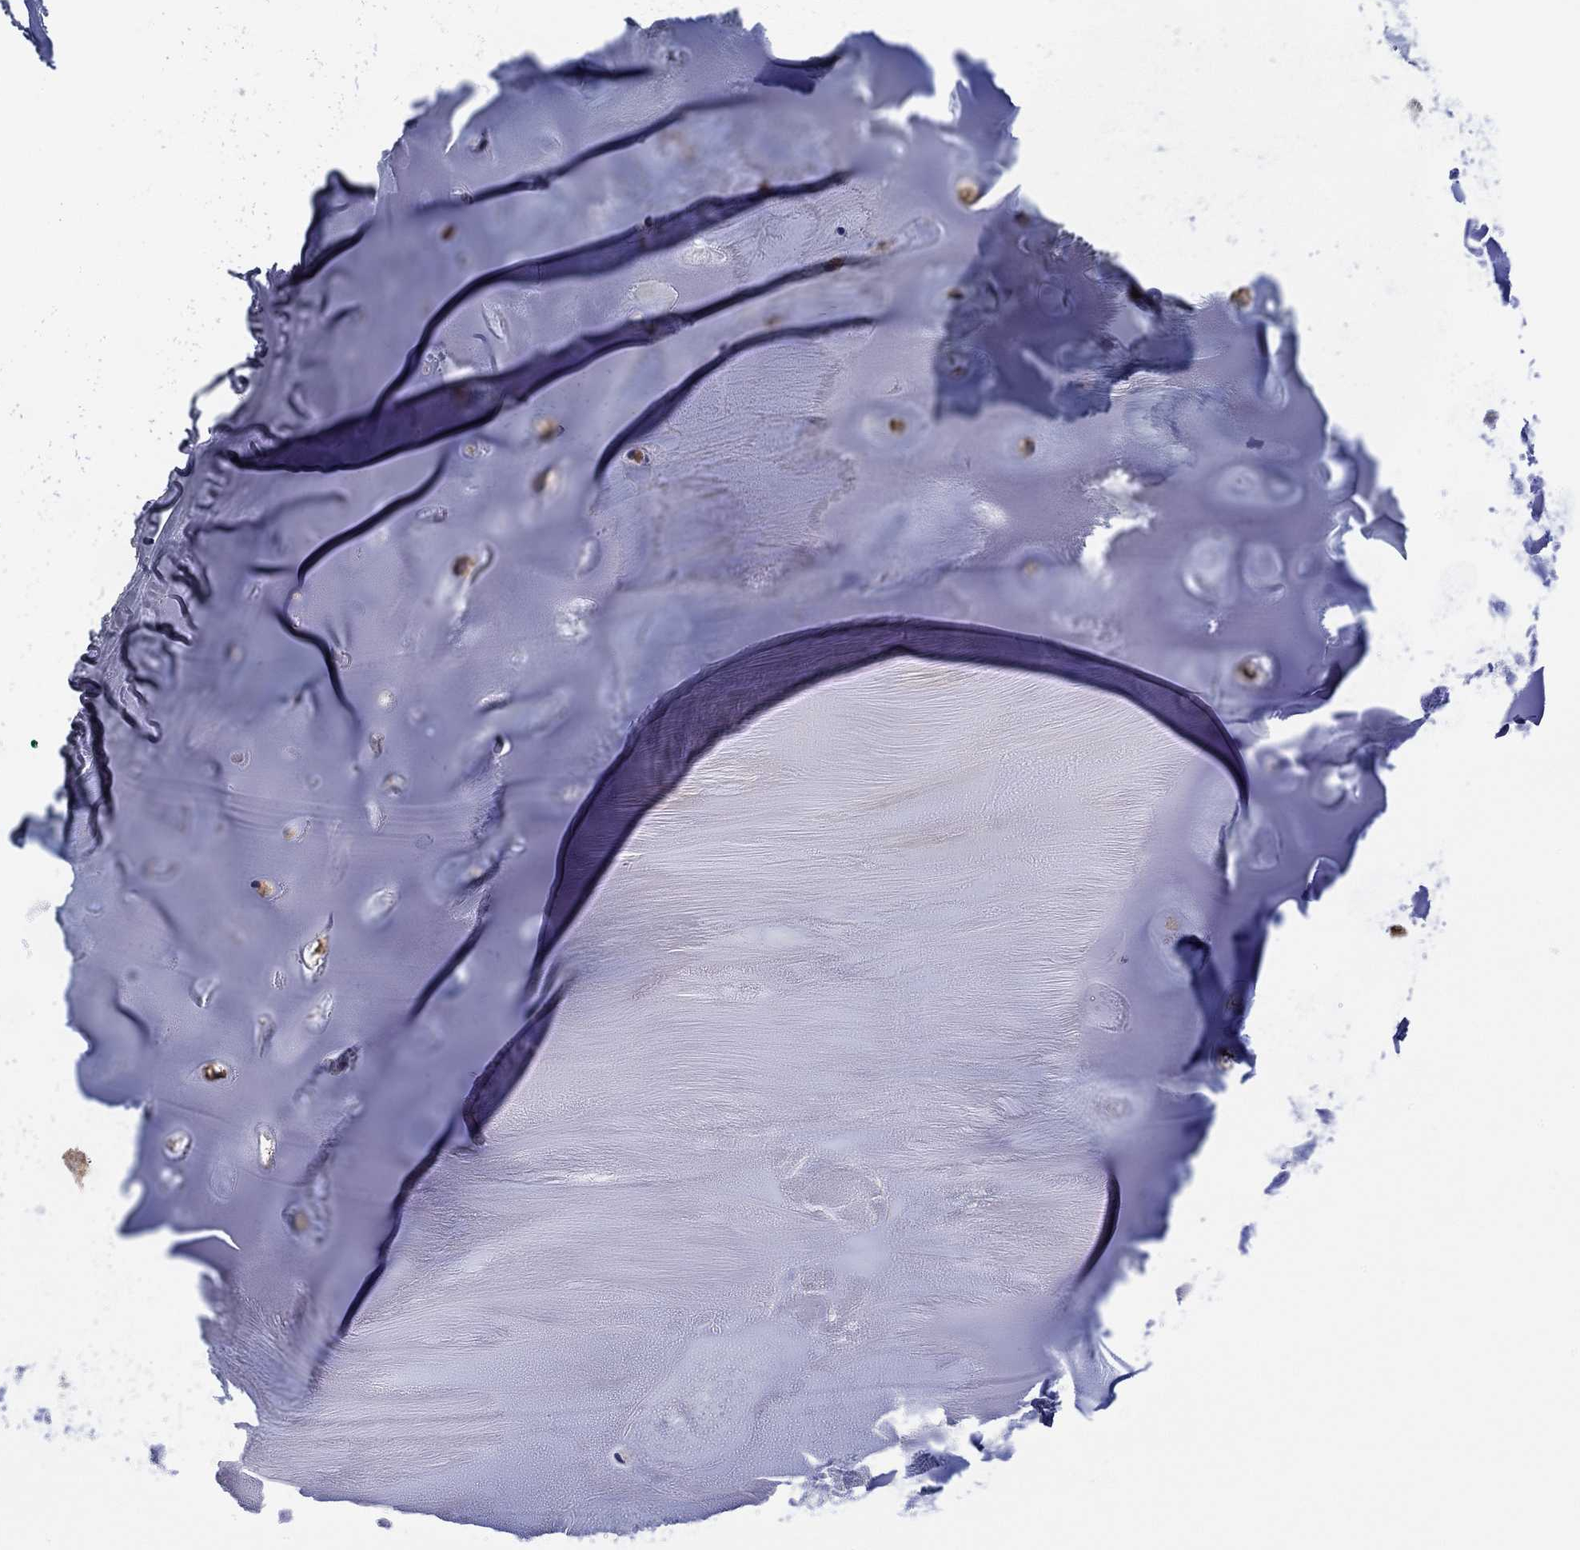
{"staining": {"intensity": "moderate", "quantity": "25%-75%", "location": "cytoplasmic/membranous"}, "tissue": "soft tissue", "cell_type": "Chondrocytes", "image_type": "normal", "snomed": [{"axis": "morphology", "description": "Normal tissue, NOS"}, {"axis": "morphology", "description": "Squamous cell carcinoma, NOS"}, {"axis": "topography", "description": "Cartilage tissue"}, {"axis": "topography", "description": "Lung"}], "caption": "This is an image of immunohistochemistry (IHC) staining of normal soft tissue, which shows moderate positivity in the cytoplasmic/membranous of chondrocytes.", "gene": "PPIL6", "patient": {"sex": "male", "age": 66}}